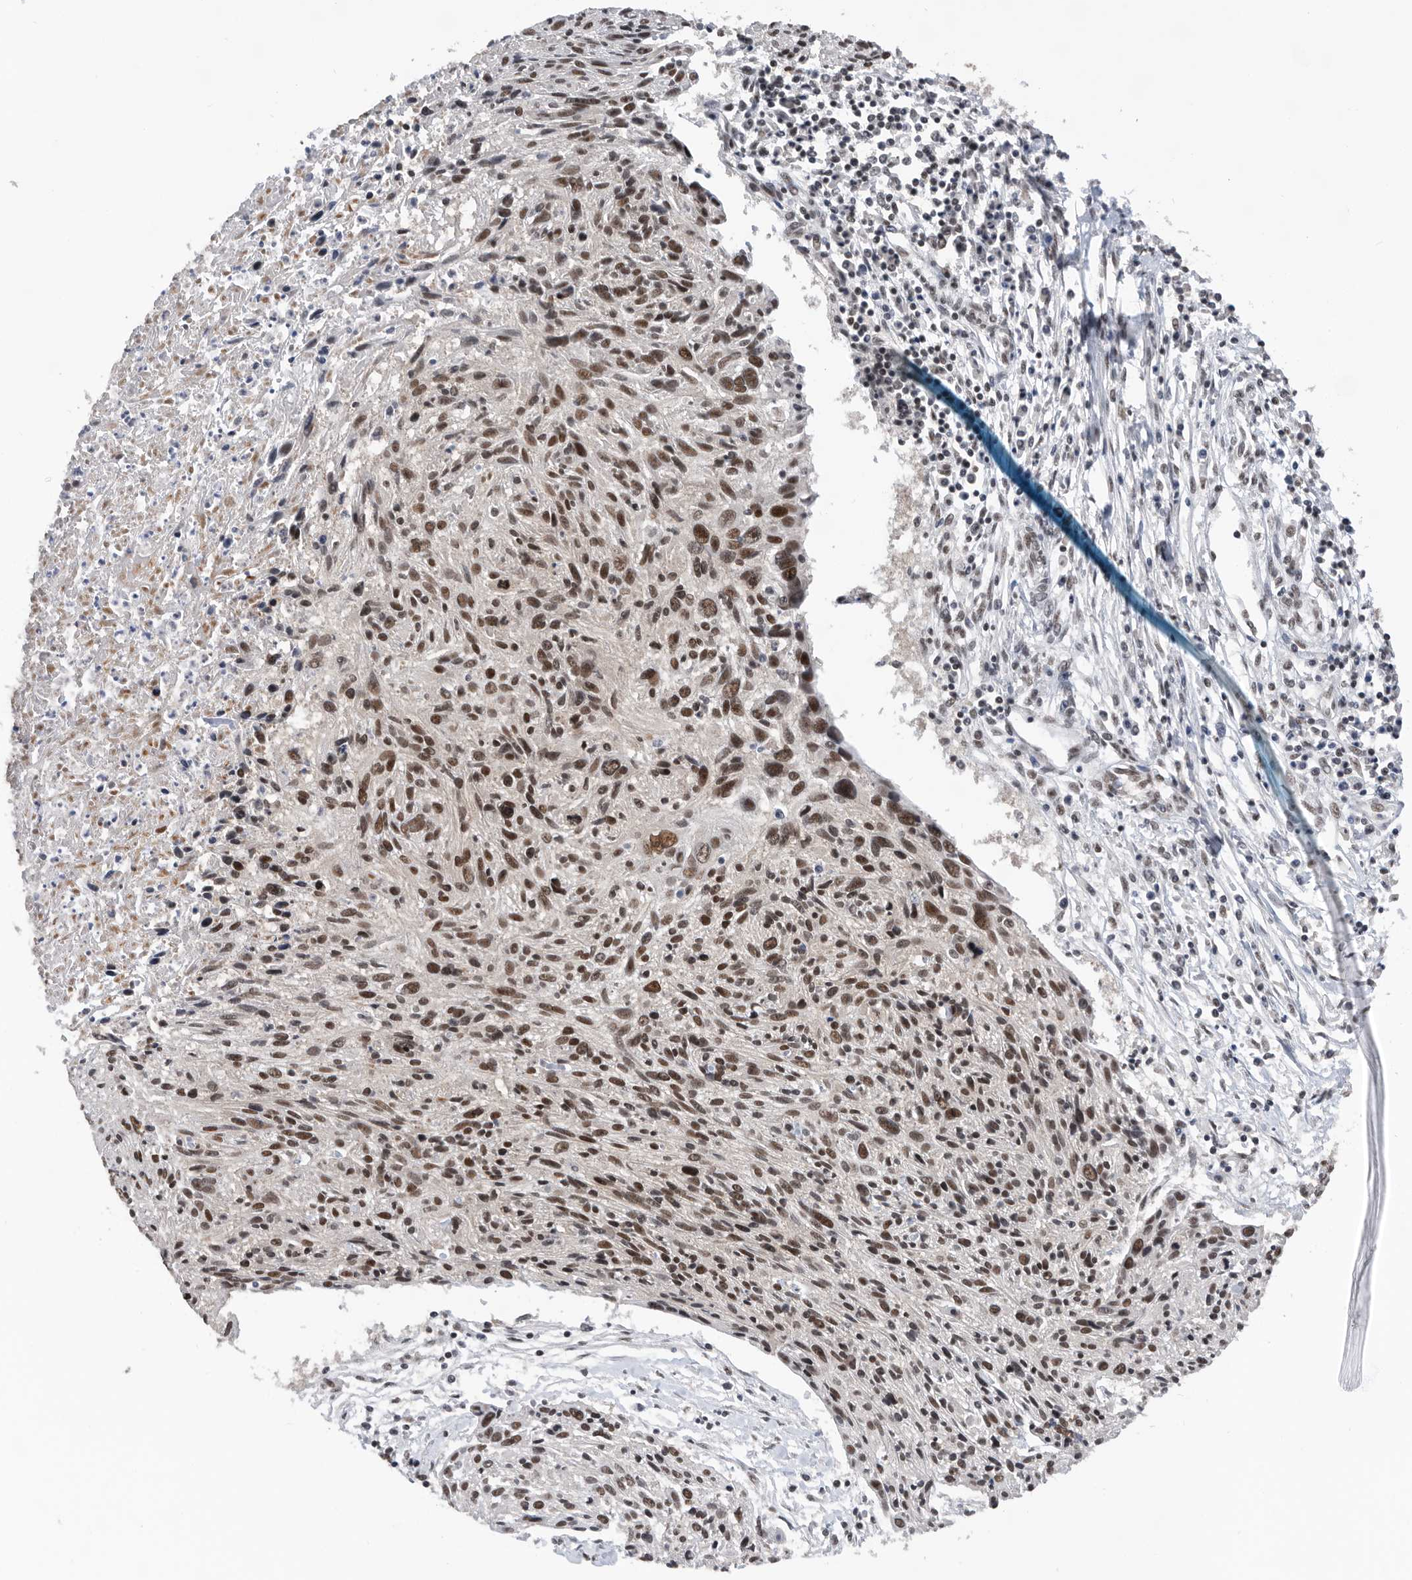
{"staining": {"intensity": "moderate", "quantity": ">75%", "location": "nuclear"}, "tissue": "cervical cancer", "cell_type": "Tumor cells", "image_type": "cancer", "snomed": [{"axis": "morphology", "description": "Squamous cell carcinoma, NOS"}, {"axis": "topography", "description": "Cervix"}], "caption": "Moderate nuclear positivity is appreciated in approximately >75% of tumor cells in squamous cell carcinoma (cervical).", "gene": "ZNF260", "patient": {"sex": "female", "age": 51}}